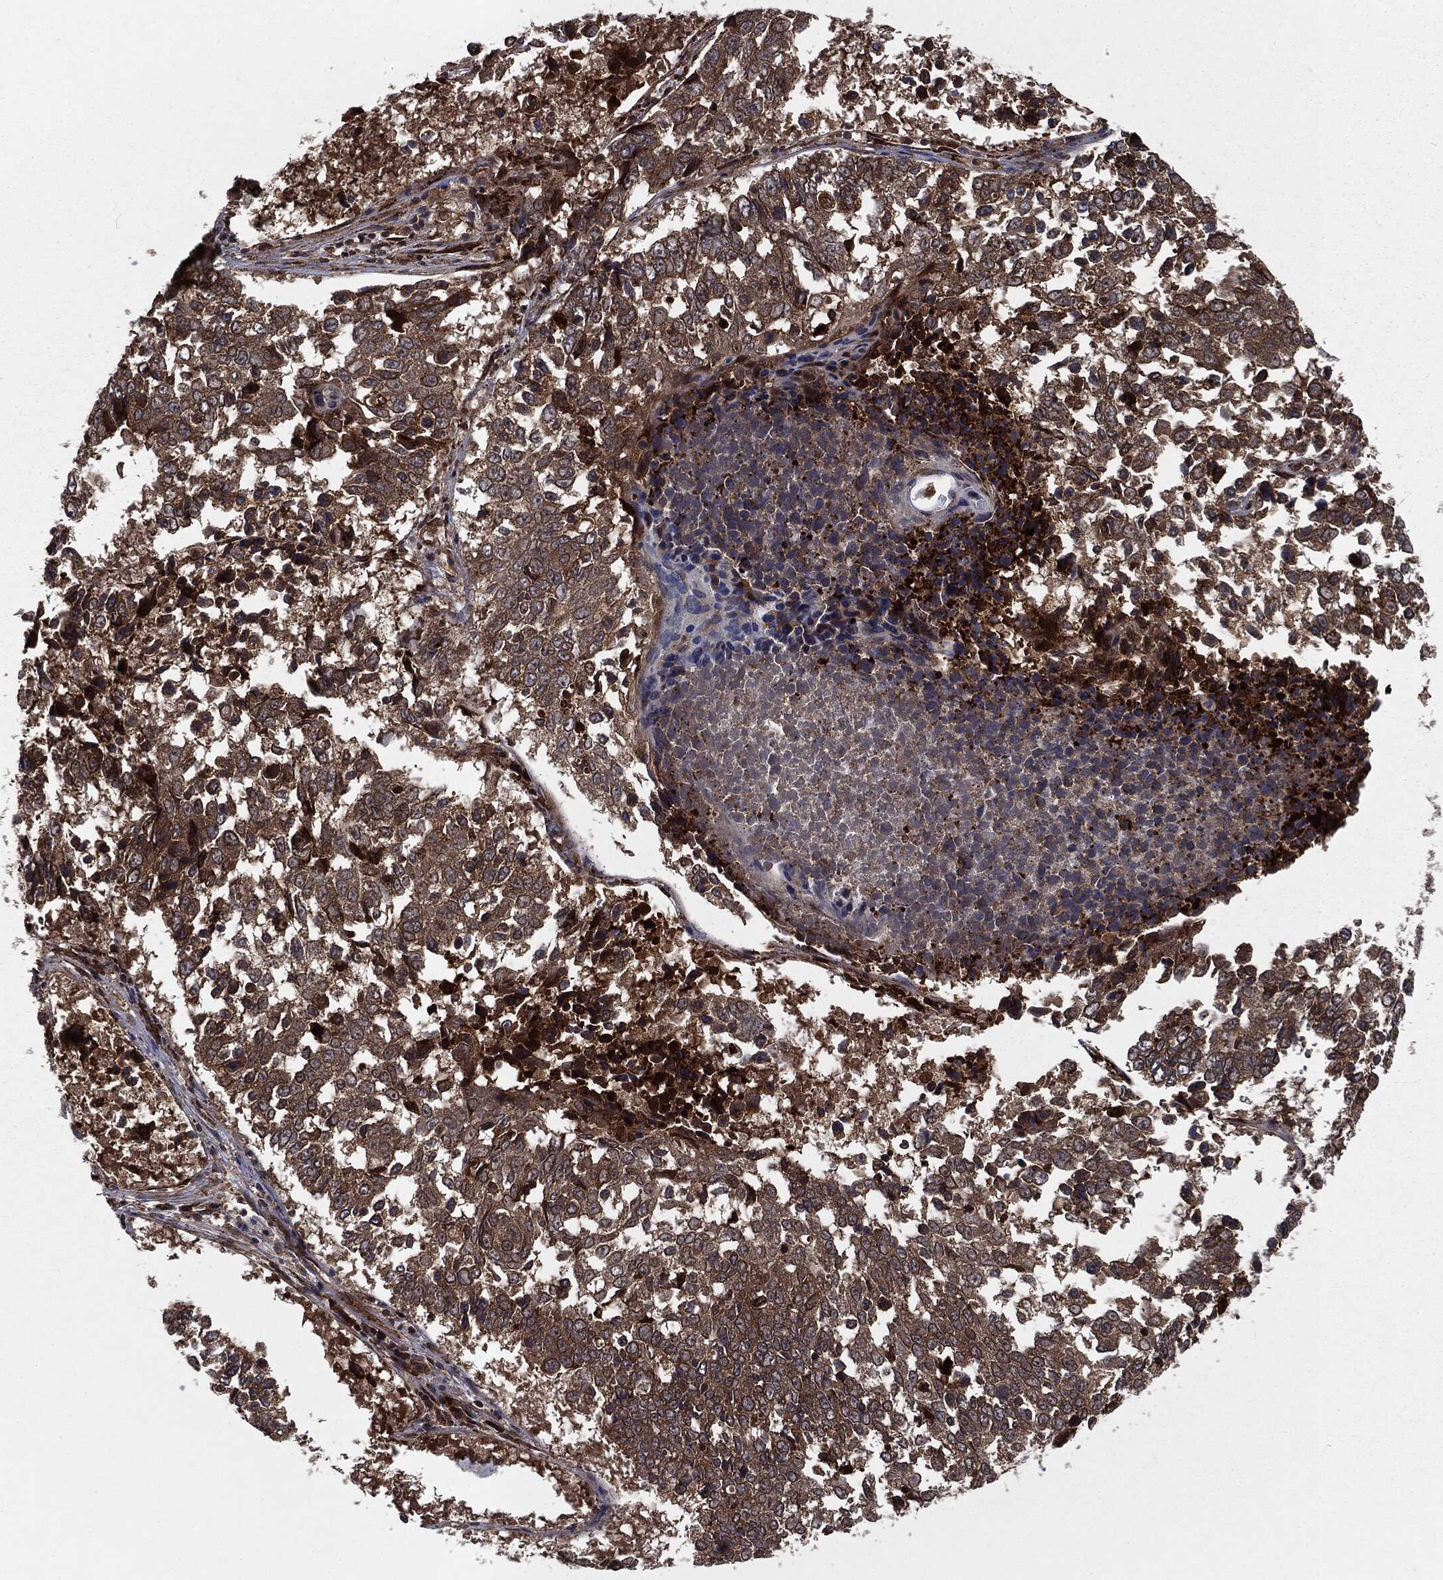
{"staining": {"intensity": "moderate", "quantity": ">75%", "location": "cytoplasmic/membranous"}, "tissue": "lung cancer", "cell_type": "Tumor cells", "image_type": "cancer", "snomed": [{"axis": "morphology", "description": "Squamous cell carcinoma, NOS"}, {"axis": "topography", "description": "Lung"}], "caption": "Brown immunohistochemical staining in human lung cancer (squamous cell carcinoma) exhibits moderate cytoplasmic/membranous expression in about >75% of tumor cells.", "gene": "RANBP9", "patient": {"sex": "male", "age": 82}}